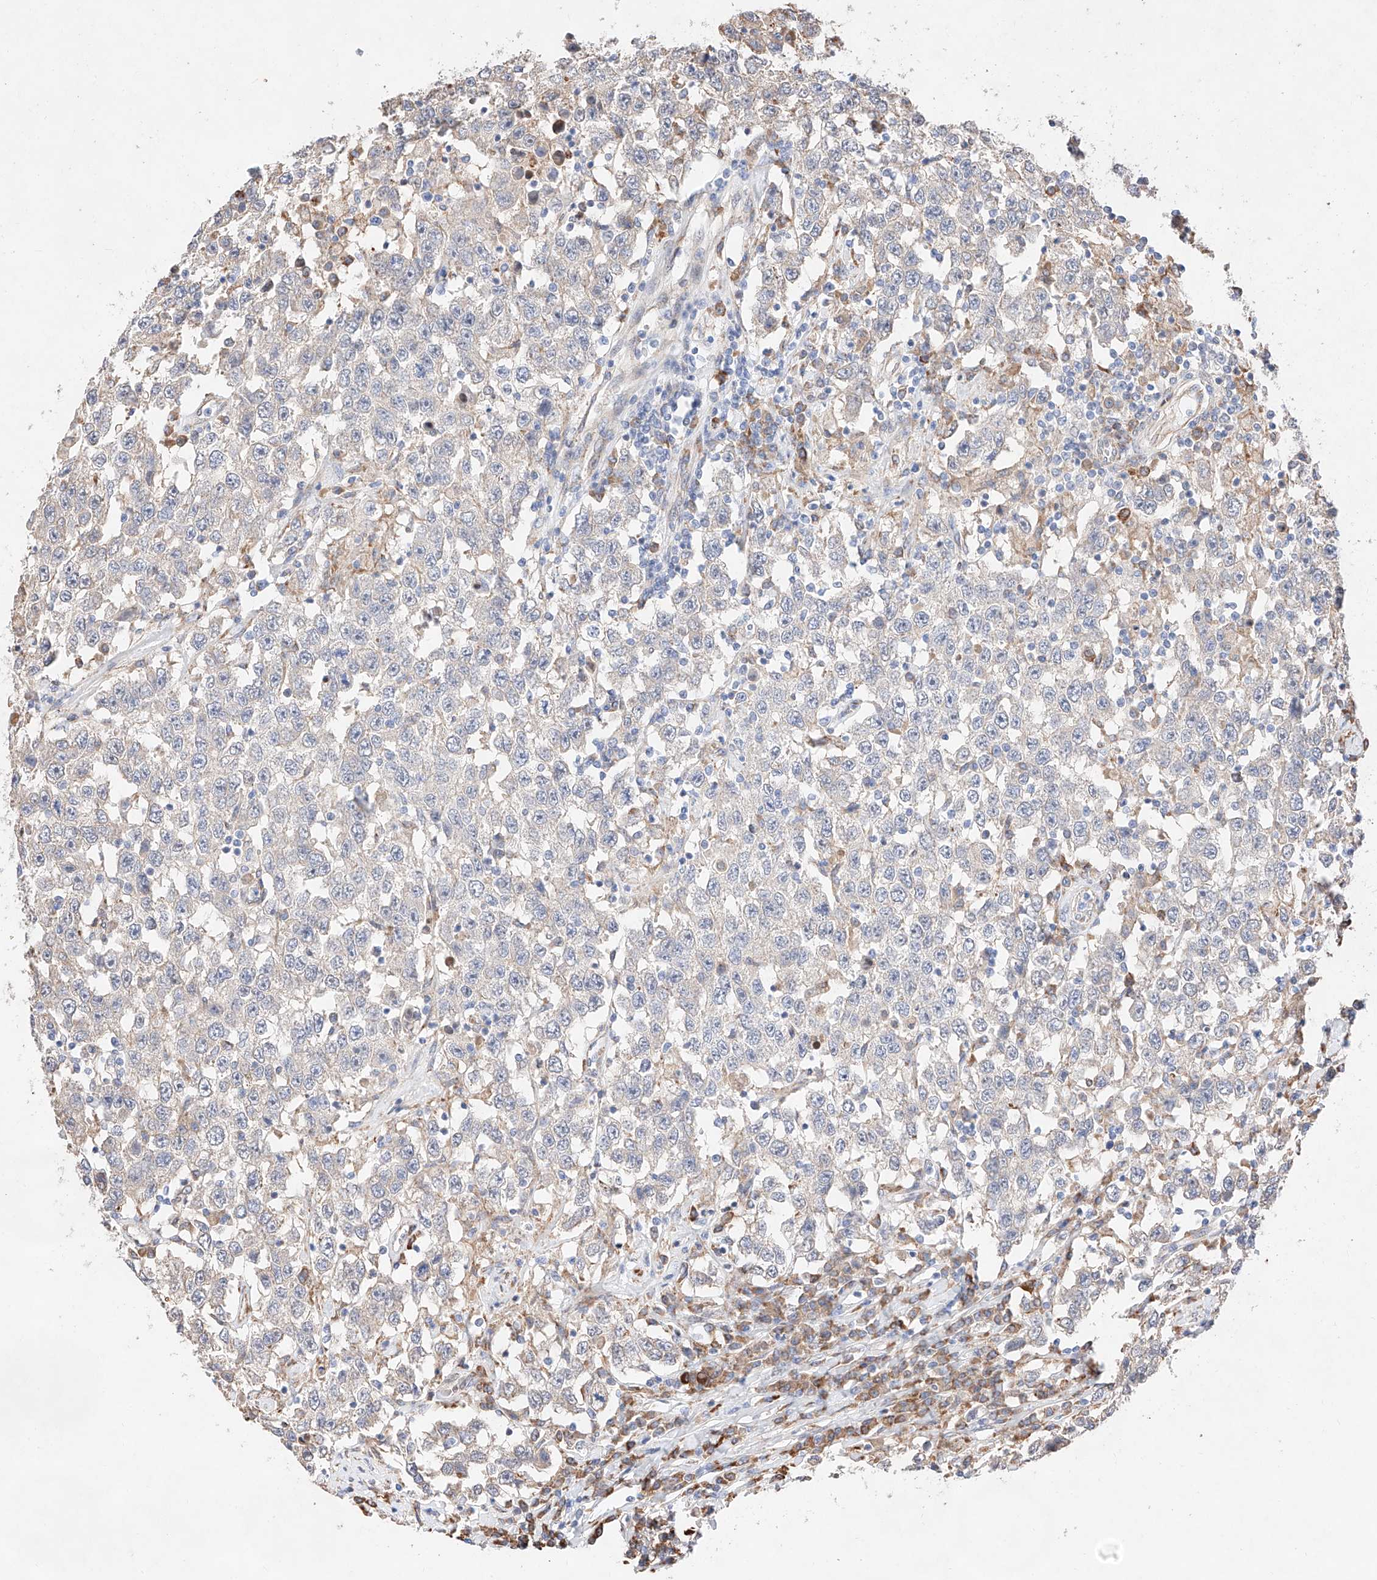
{"staining": {"intensity": "negative", "quantity": "none", "location": "none"}, "tissue": "testis cancer", "cell_type": "Tumor cells", "image_type": "cancer", "snomed": [{"axis": "morphology", "description": "Seminoma, NOS"}, {"axis": "topography", "description": "Testis"}], "caption": "An image of human testis cancer (seminoma) is negative for staining in tumor cells.", "gene": "ATP9B", "patient": {"sex": "male", "age": 41}}